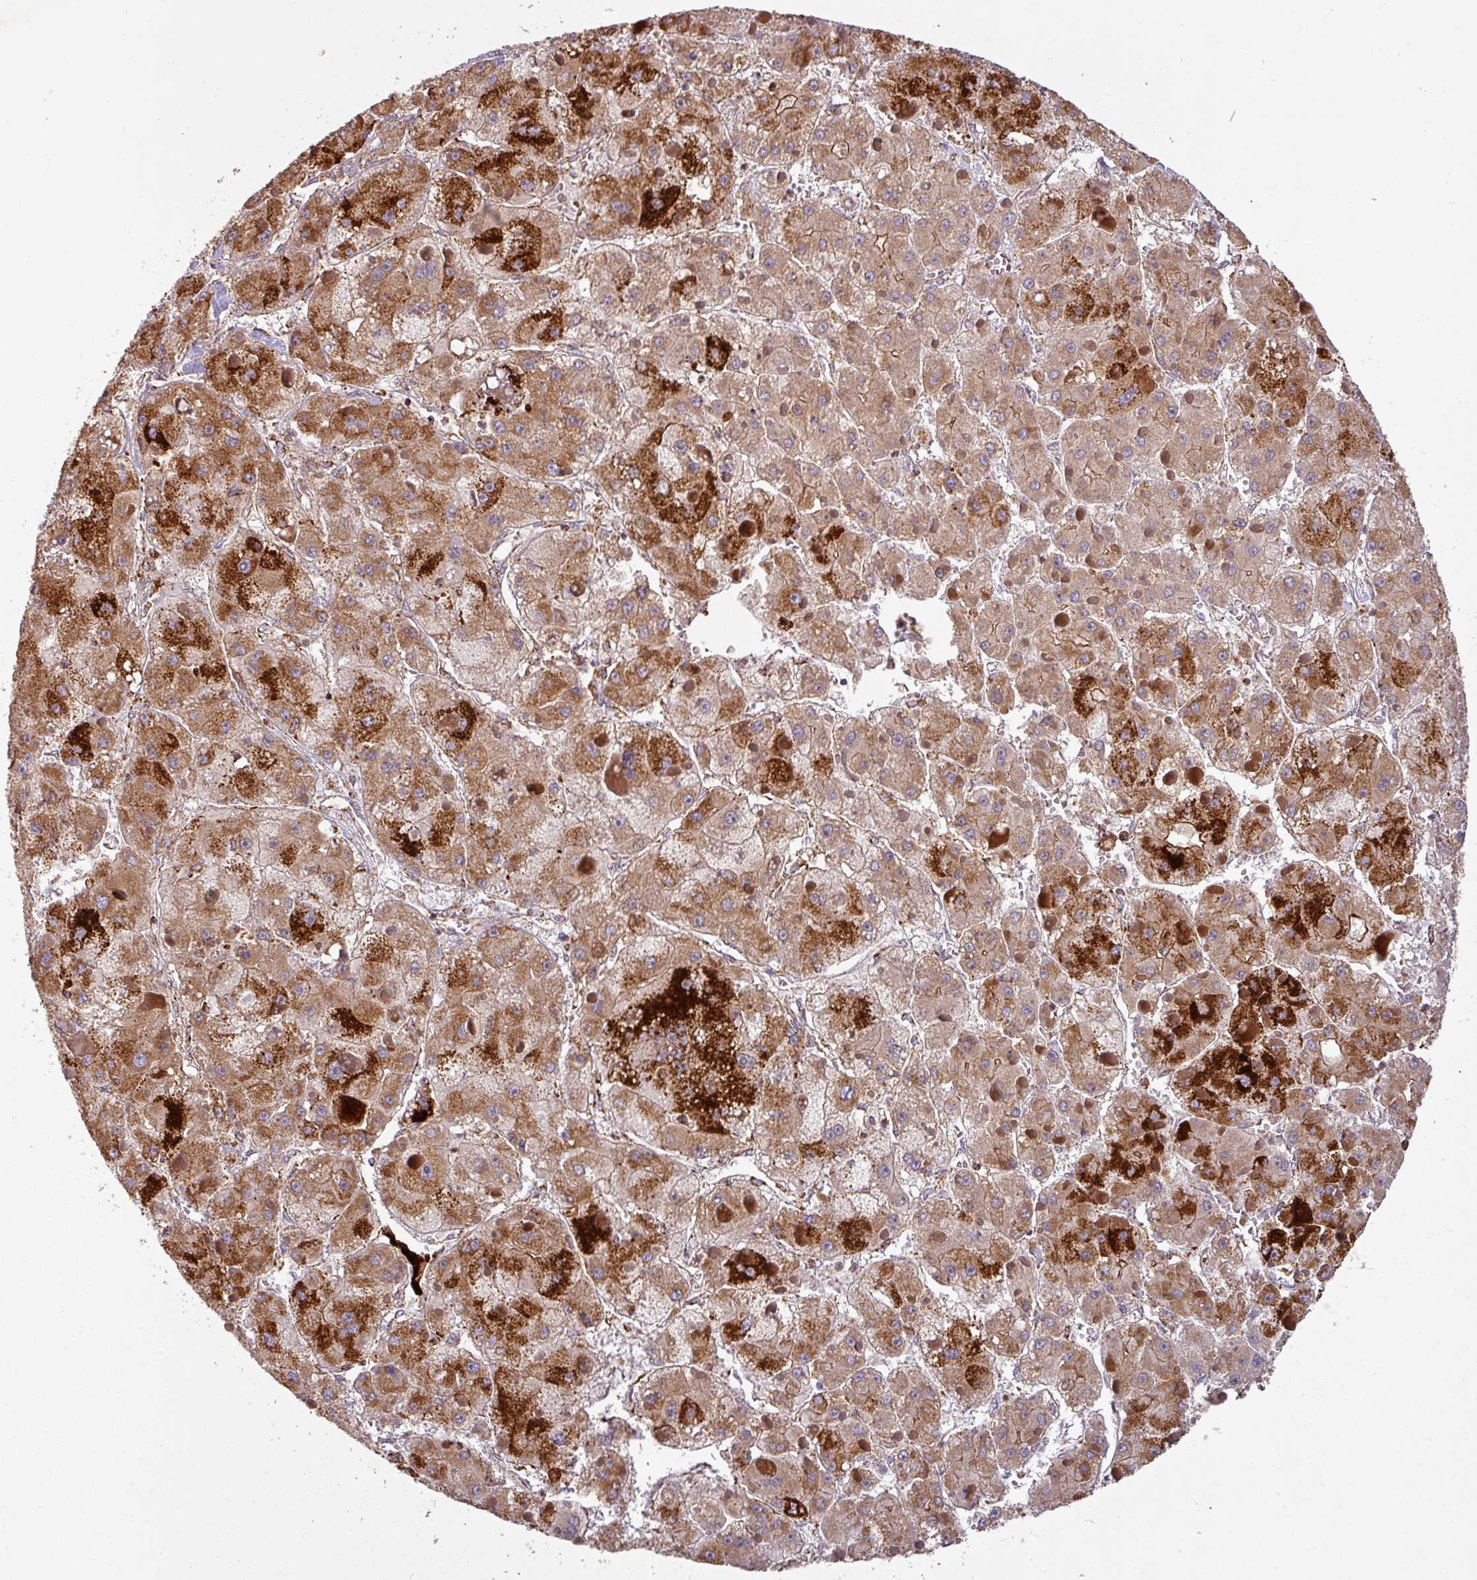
{"staining": {"intensity": "strong", "quantity": ">75%", "location": "cytoplasmic/membranous"}, "tissue": "liver cancer", "cell_type": "Tumor cells", "image_type": "cancer", "snomed": [{"axis": "morphology", "description": "Carcinoma, Hepatocellular, NOS"}, {"axis": "topography", "description": "Liver"}], "caption": "Approximately >75% of tumor cells in hepatocellular carcinoma (liver) display strong cytoplasmic/membranous protein staining as visualized by brown immunohistochemical staining.", "gene": "GPD2", "patient": {"sex": "female", "age": 73}}